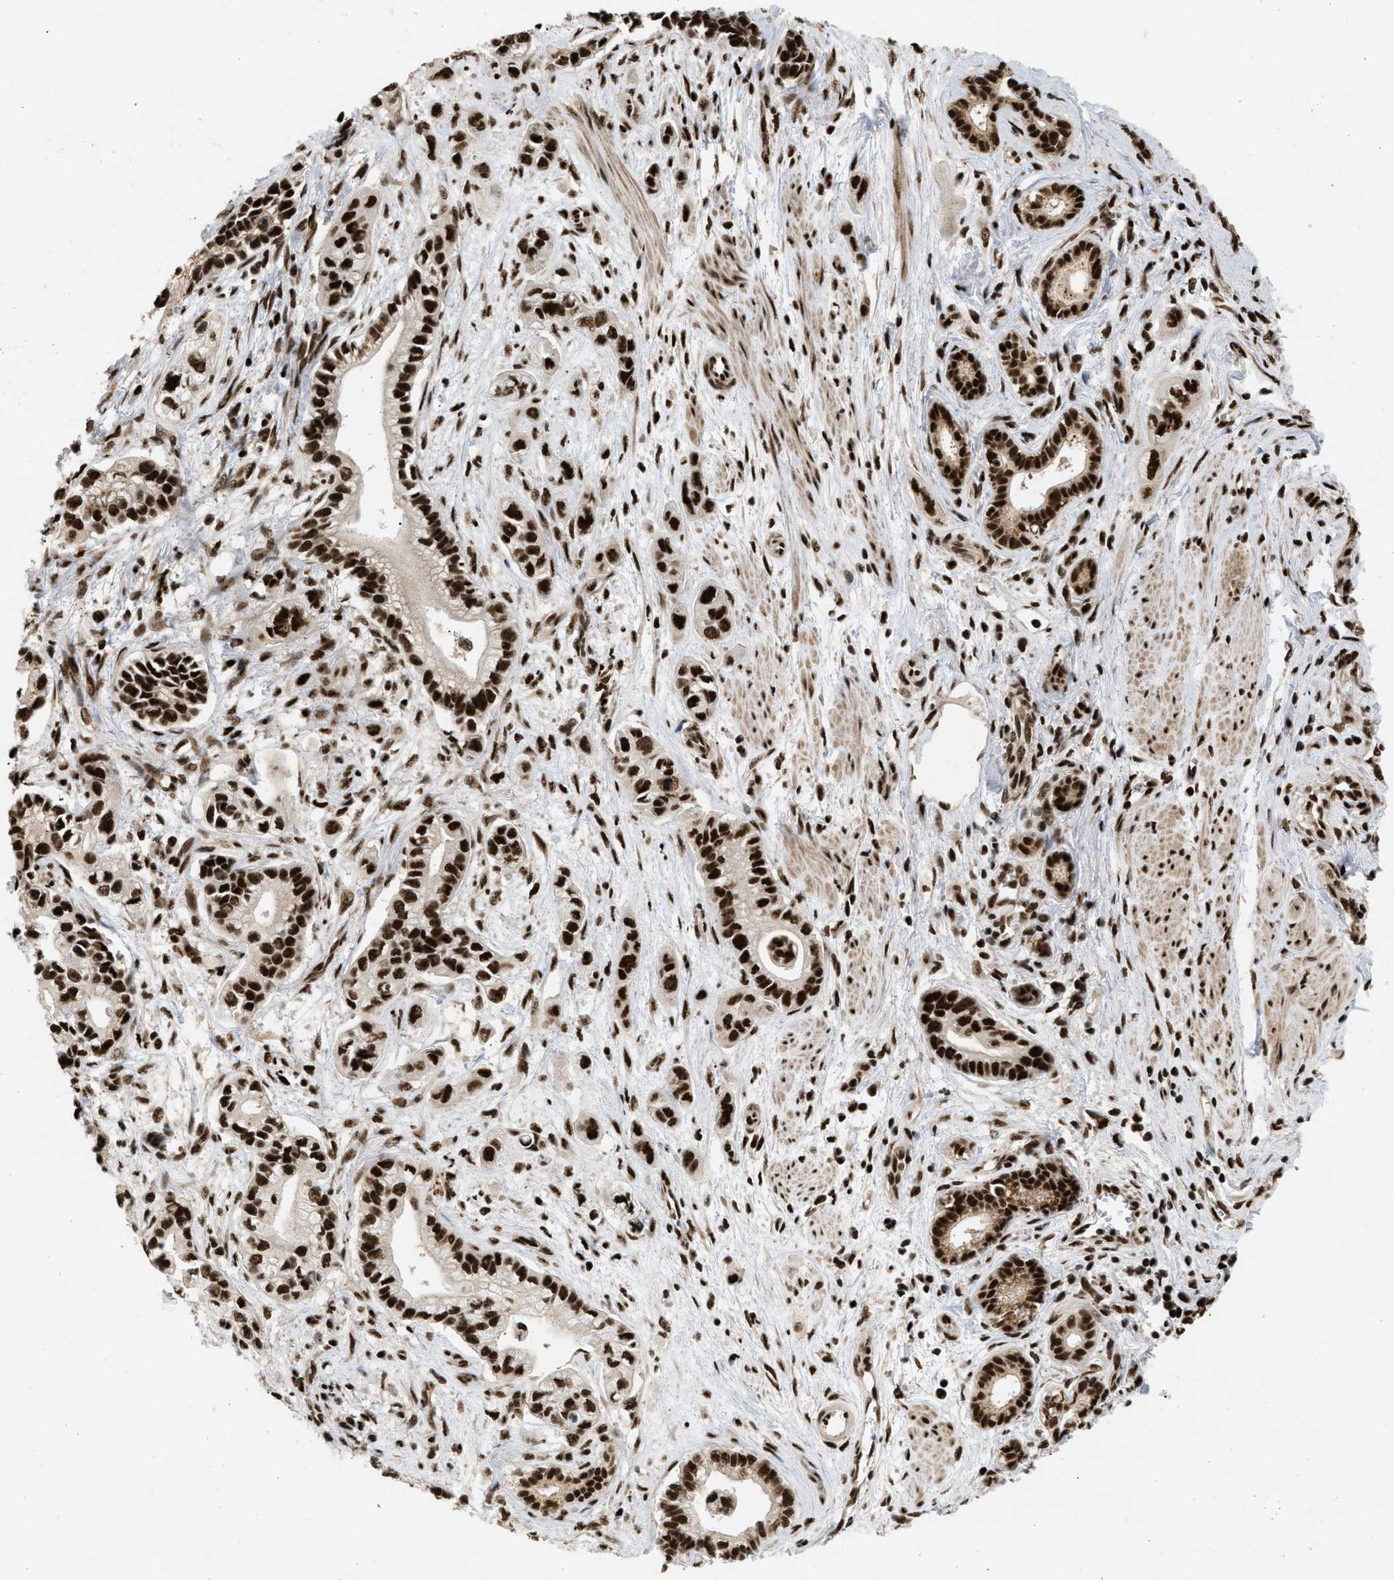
{"staining": {"intensity": "strong", "quantity": ">75%", "location": "nuclear"}, "tissue": "pancreatic cancer", "cell_type": "Tumor cells", "image_type": "cancer", "snomed": [{"axis": "morphology", "description": "Adenocarcinoma, NOS"}, {"axis": "topography", "description": "Pancreas"}], "caption": "IHC (DAB) staining of human adenocarcinoma (pancreatic) exhibits strong nuclear protein positivity in about >75% of tumor cells. (Brightfield microscopy of DAB IHC at high magnification).", "gene": "RBM5", "patient": {"sex": "male", "age": 74}}